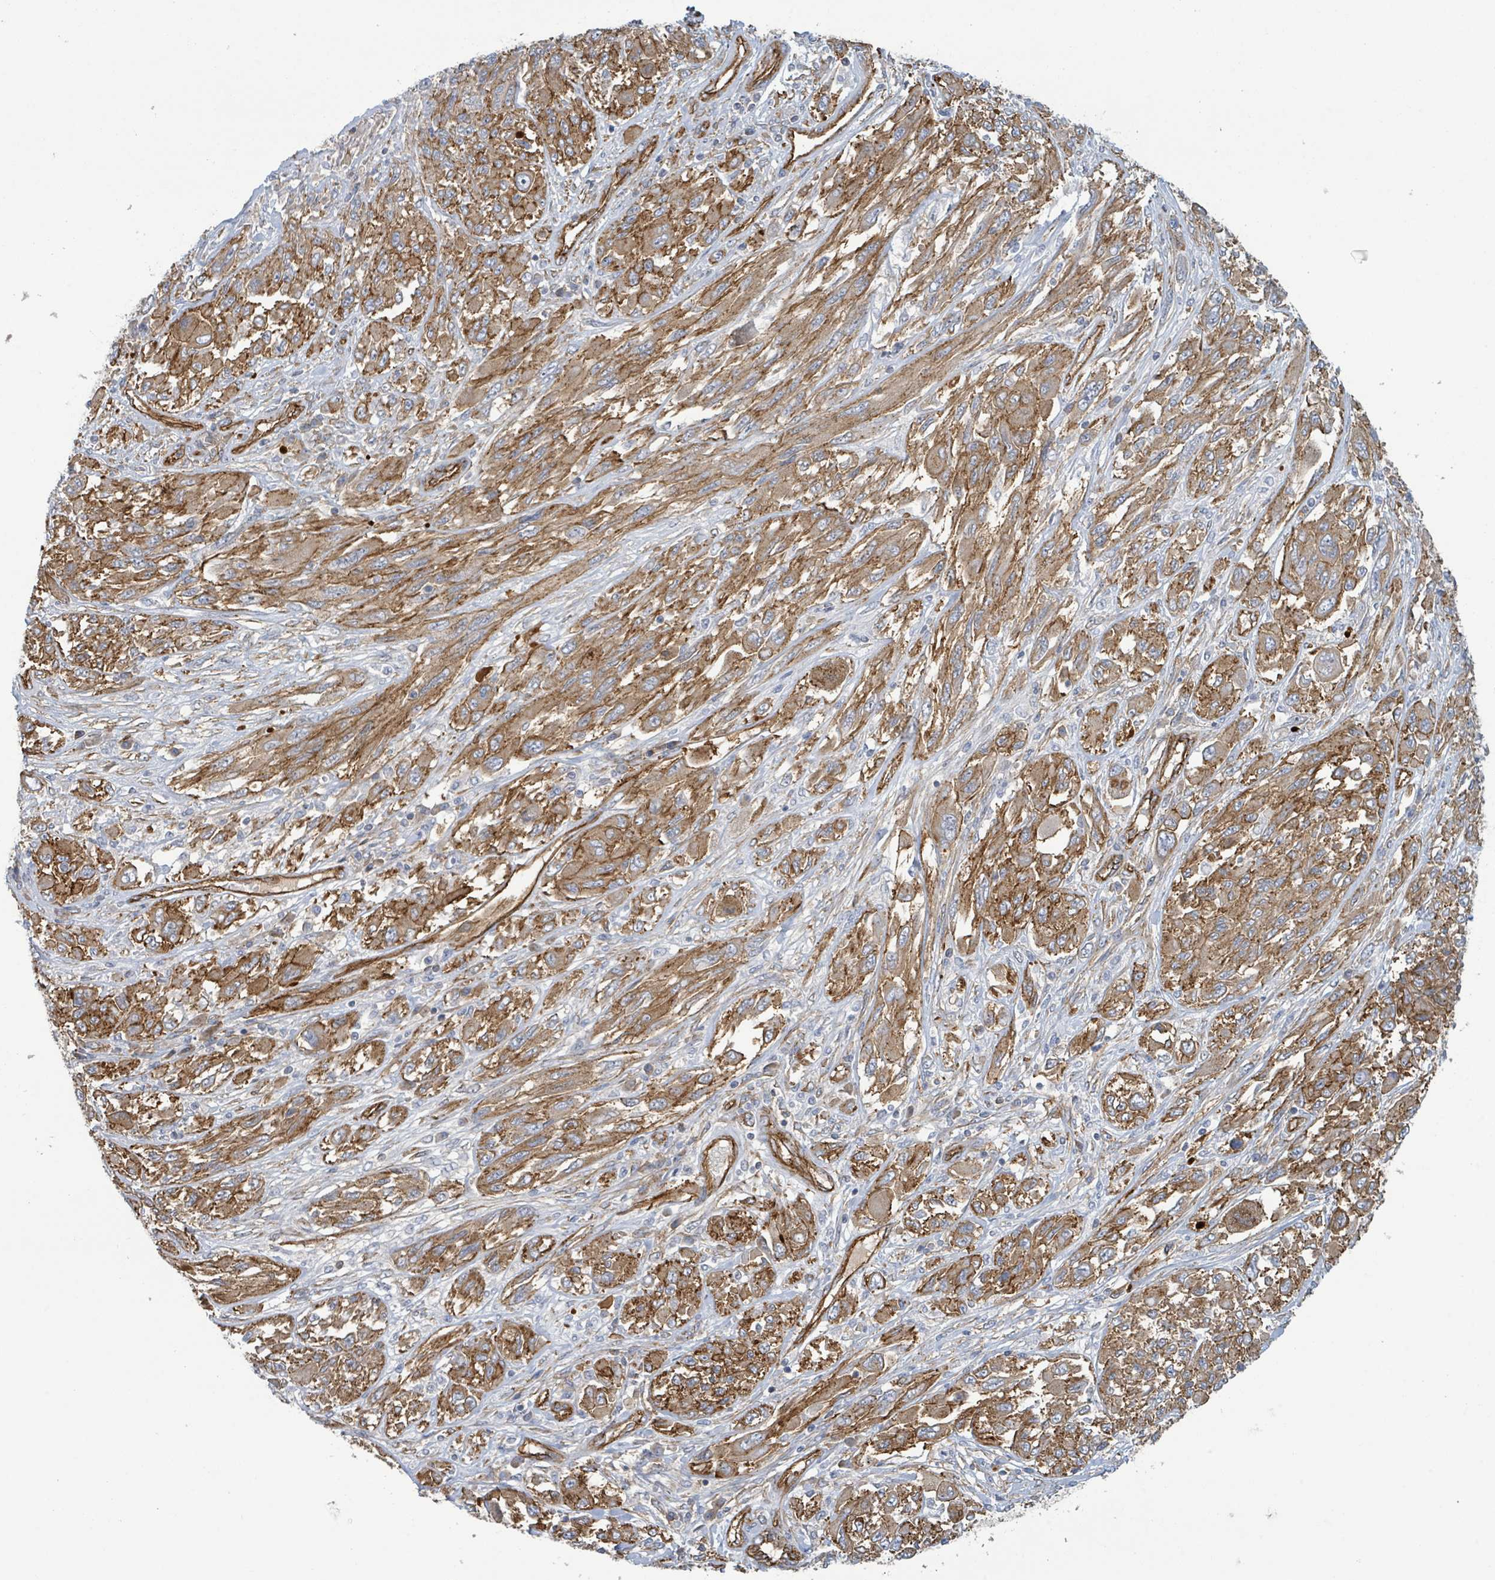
{"staining": {"intensity": "moderate", "quantity": ">75%", "location": "cytoplasmic/membranous"}, "tissue": "melanoma", "cell_type": "Tumor cells", "image_type": "cancer", "snomed": [{"axis": "morphology", "description": "Malignant melanoma, NOS"}, {"axis": "topography", "description": "Skin"}], "caption": "Immunohistochemical staining of malignant melanoma exhibits moderate cytoplasmic/membranous protein staining in about >75% of tumor cells.", "gene": "LDOC1", "patient": {"sex": "female", "age": 91}}